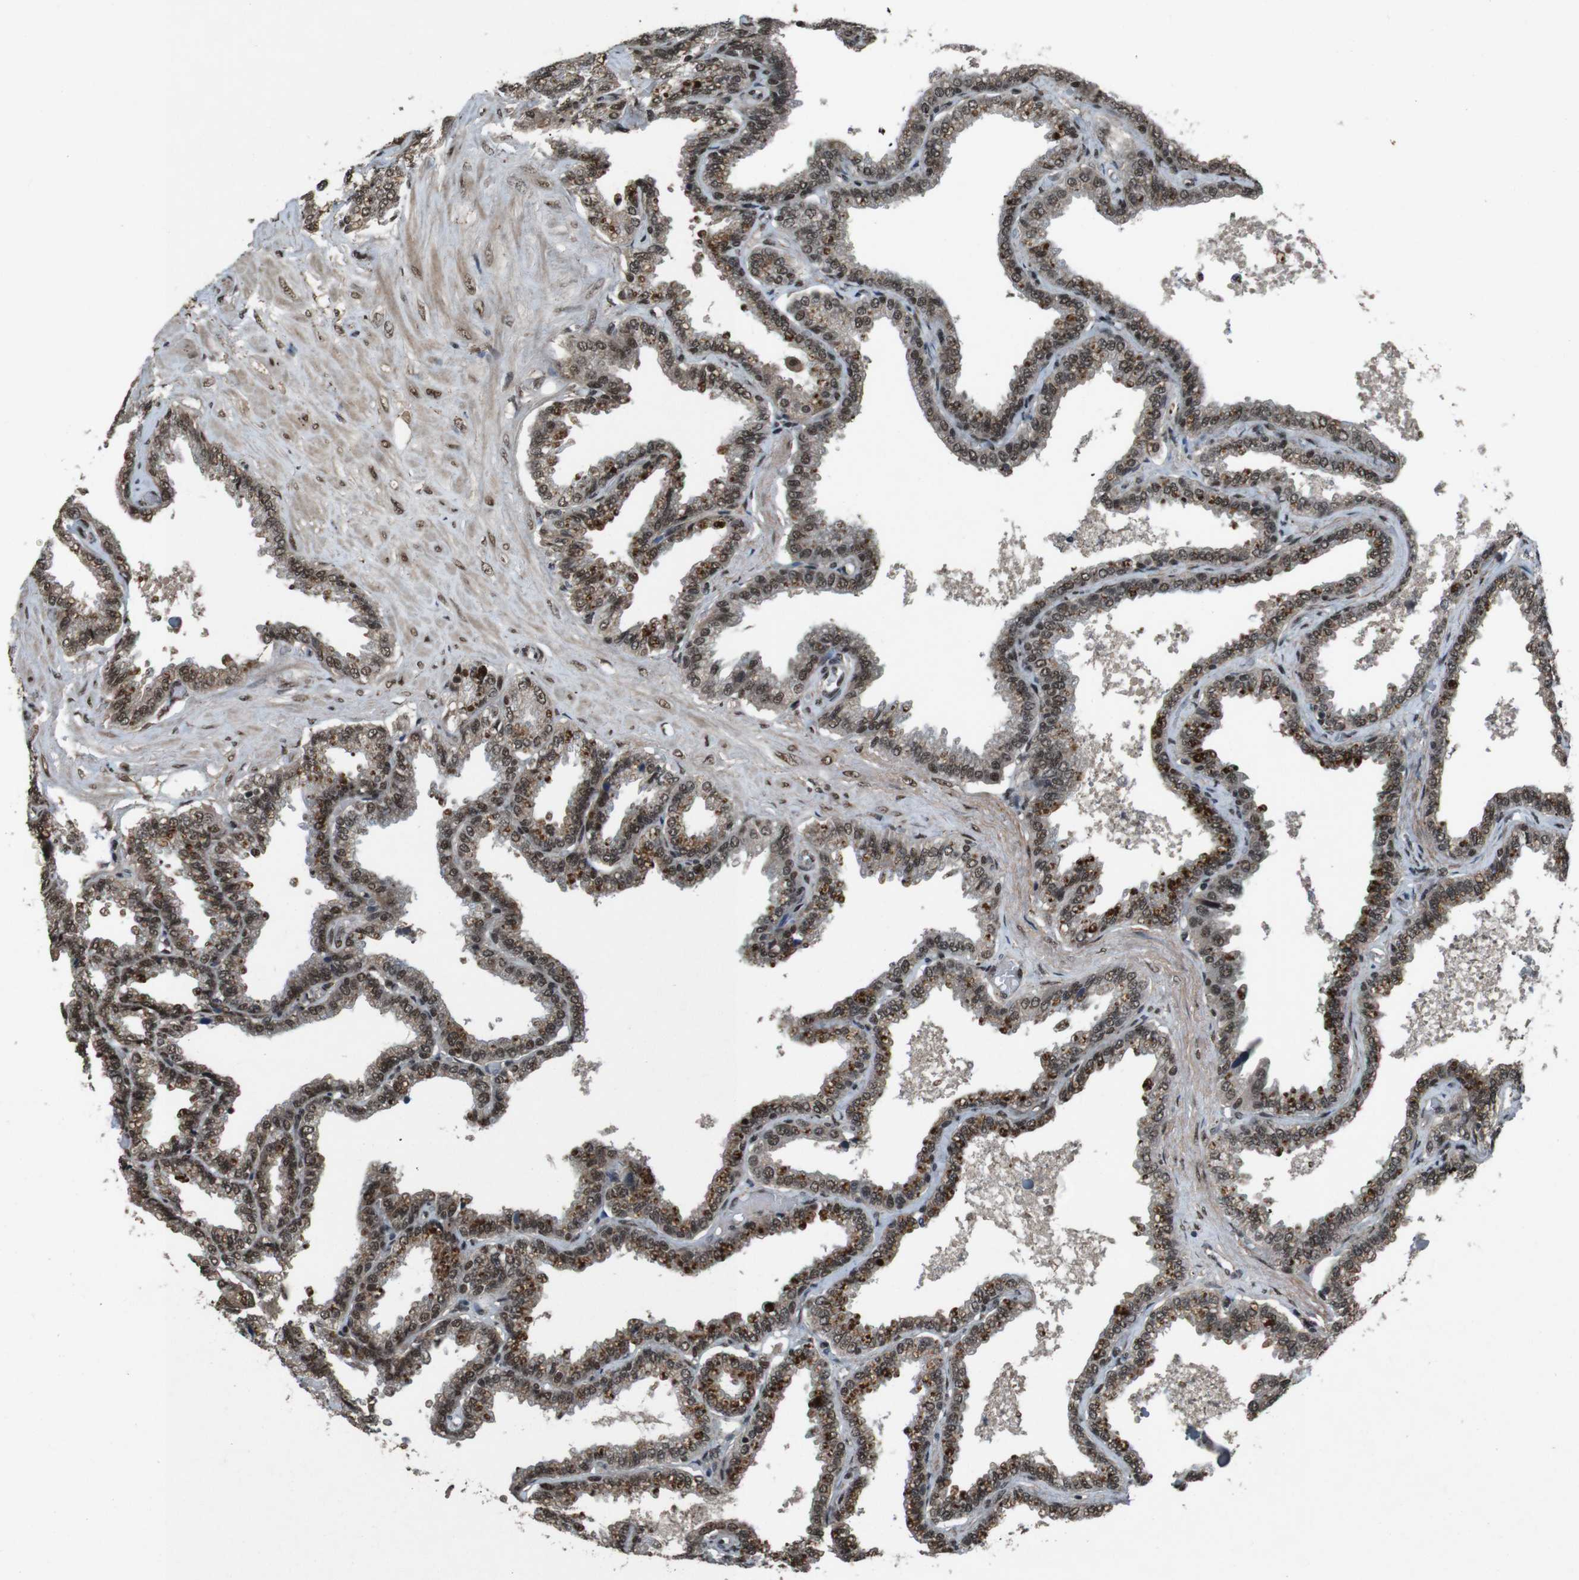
{"staining": {"intensity": "moderate", "quantity": ">75%", "location": "nuclear"}, "tissue": "seminal vesicle", "cell_type": "Glandular cells", "image_type": "normal", "snomed": [{"axis": "morphology", "description": "Normal tissue, NOS"}, {"axis": "topography", "description": "Seminal veicle"}], "caption": "Protein staining by IHC reveals moderate nuclear expression in approximately >75% of glandular cells in normal seminal vesicle.", "gene": "NR4A2", "patient": {"sex": "male", "age": 46}}